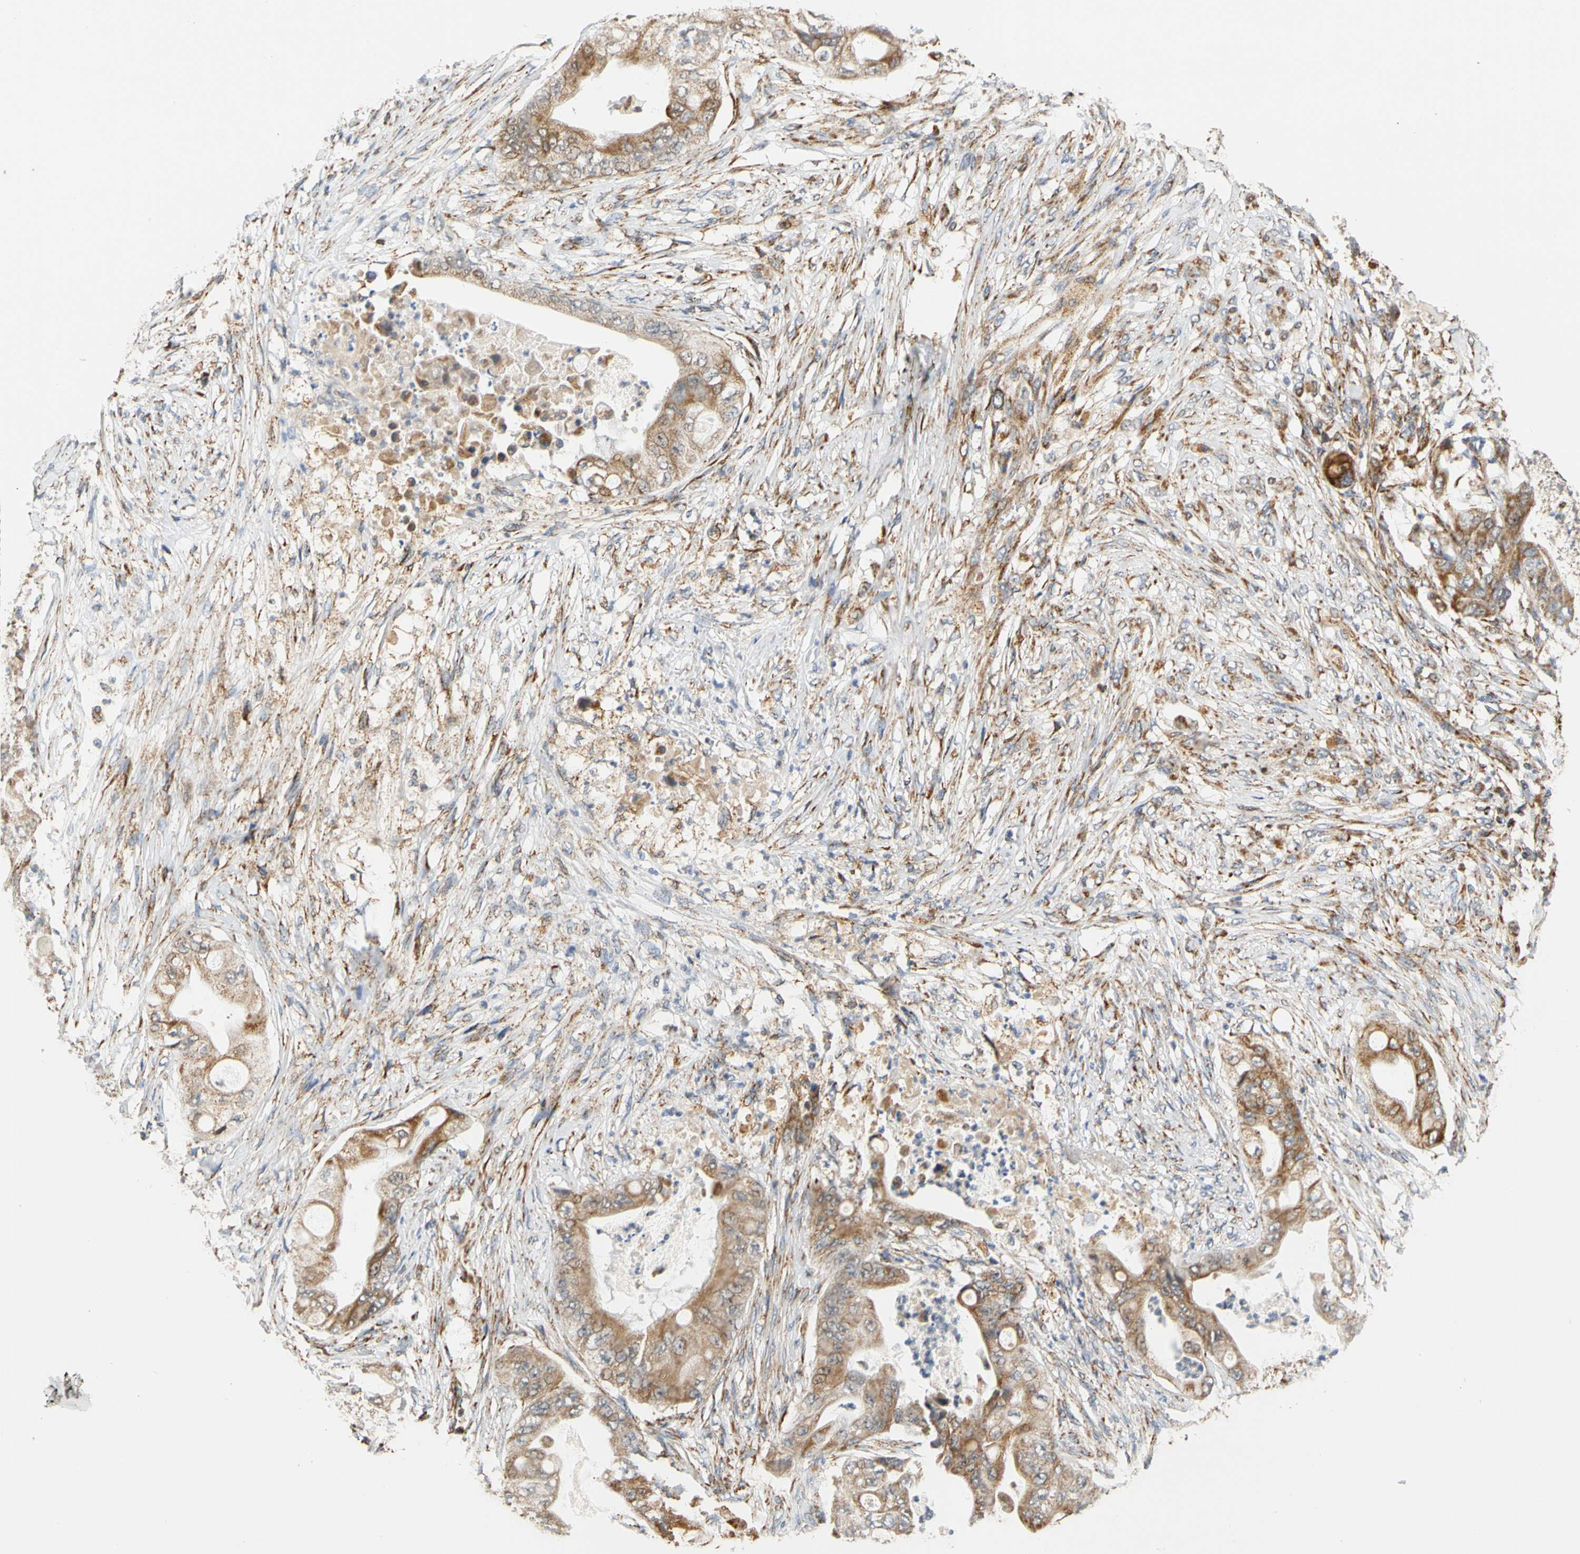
{"staining": {"intensity": "moderate", "quantity": ">75%", "location": "cytoplasmic/membranous"}, "tissue": "stomach cancer", "cell_type": "Tumor cells", "image_type": "cancer", "snomed": [{"axis": "morphology", "description": "Adenocarcinoma, NOS"}, {"axis": "topography", "description": "Stomach"}], "caption": "Immunohistochemistry of human stomach cancer shows medium levels of moderate cytoplasmic/membranous expression in approximately >75% of tumor cells. (Stains: DAB (3,3'-diaminobenzidine) in brown, nuclei in blue, Microscopy: brightfield microscopy at high magnification).", "gene": "SFXN3", "patient": {"sex": "female", "age": 73}}